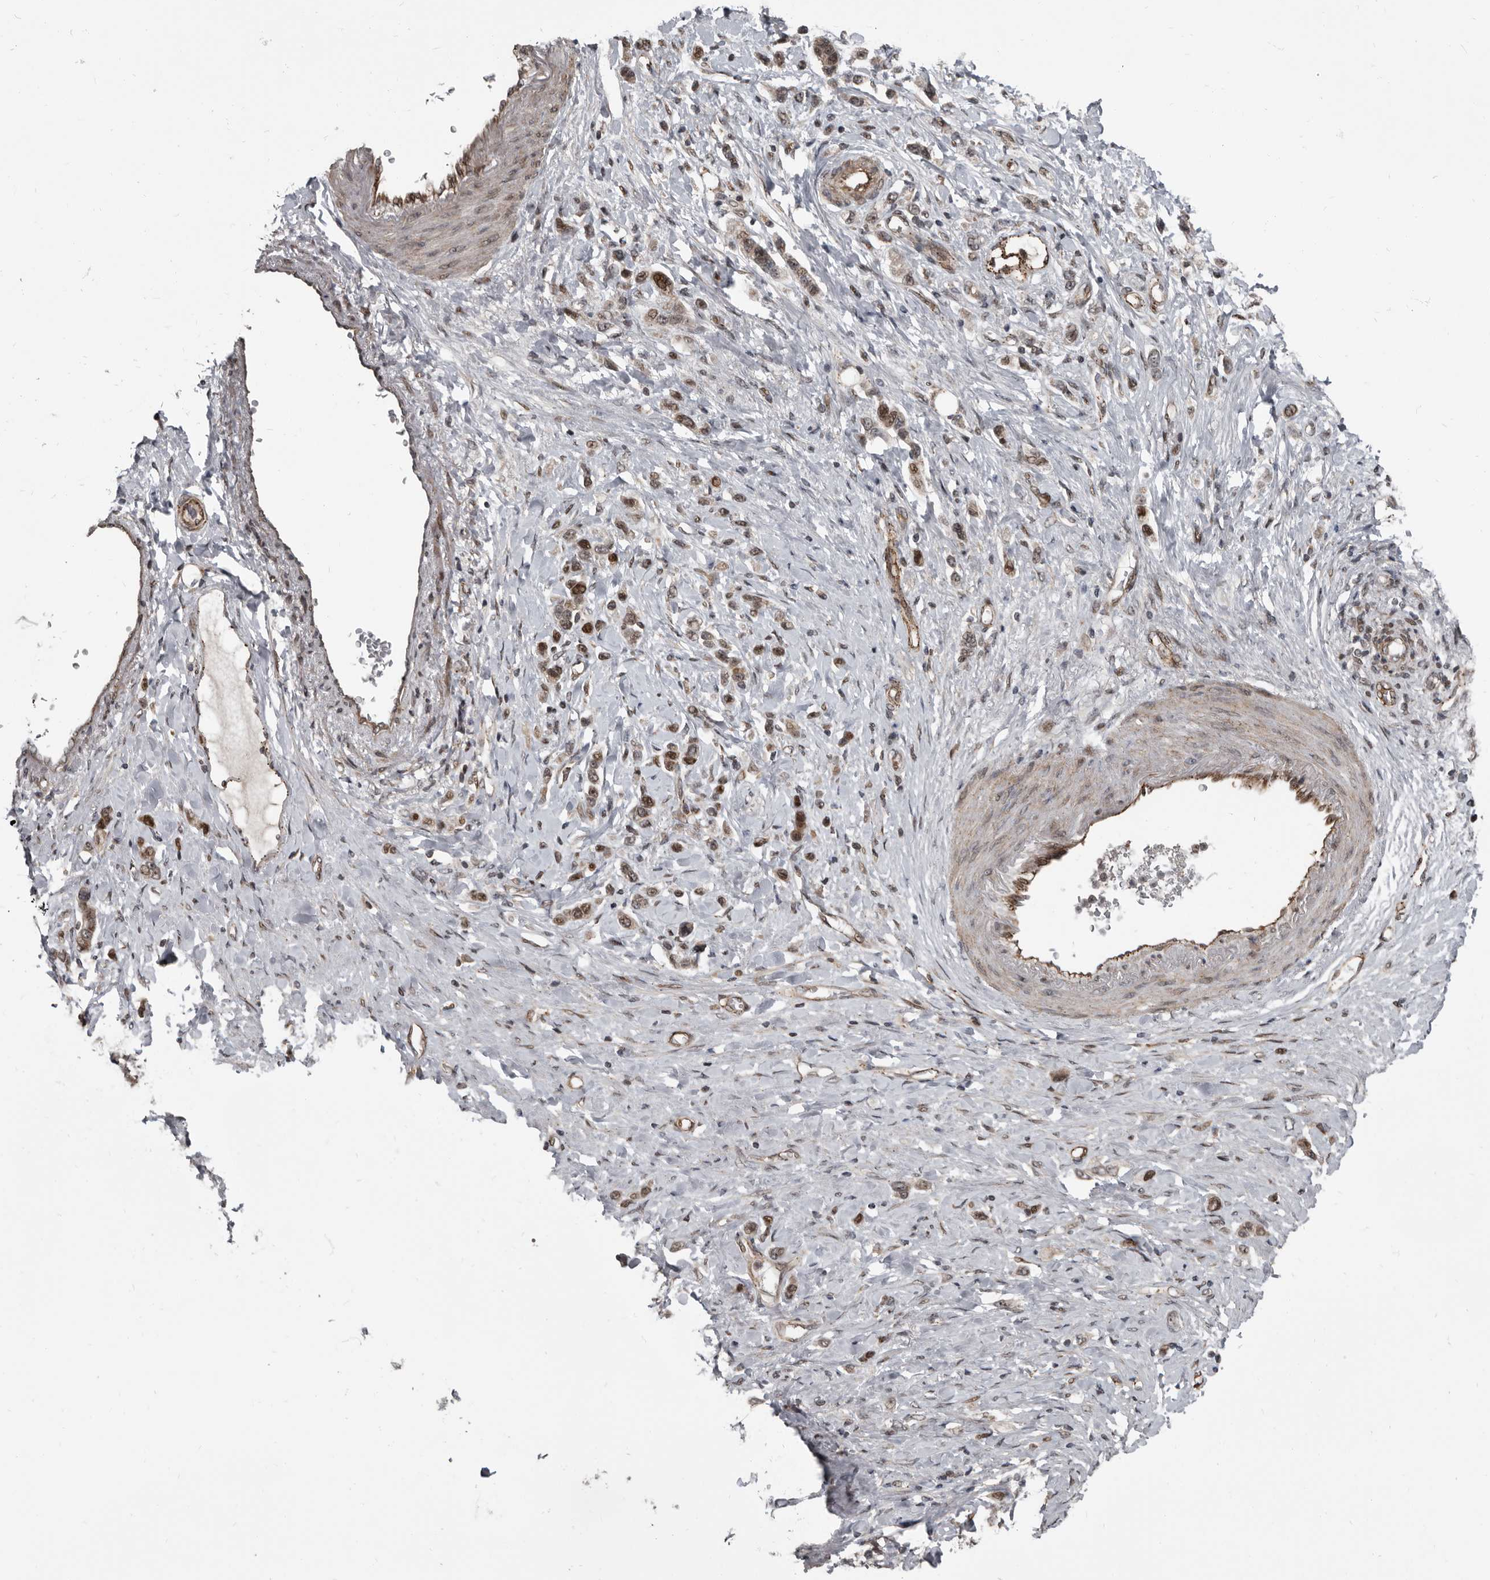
{"staining": {"intensity": "moderate", "quantity": ">75%", "location": "nuclear"}, "tissue": "stomach cancer", "cell_type": "Tumor cells", "image_type": "cancer", "snomed": [{"axis": "morphology", "description": "Adenocarcinoma, NOS"}, {"axis": "topography", "description": "Stomach"}], "caption": "An image of human adenocarcinoma (stomach) stained for a protein reveals moderate nuclear brown staining in tumor cells. The staining is performed using DAB brown chromogen to label protein expression. The nuclei are counter-stained blue using hematoxylin.", "gene": "CHD1L", "patient": {"sex": "female", "age": 65}}